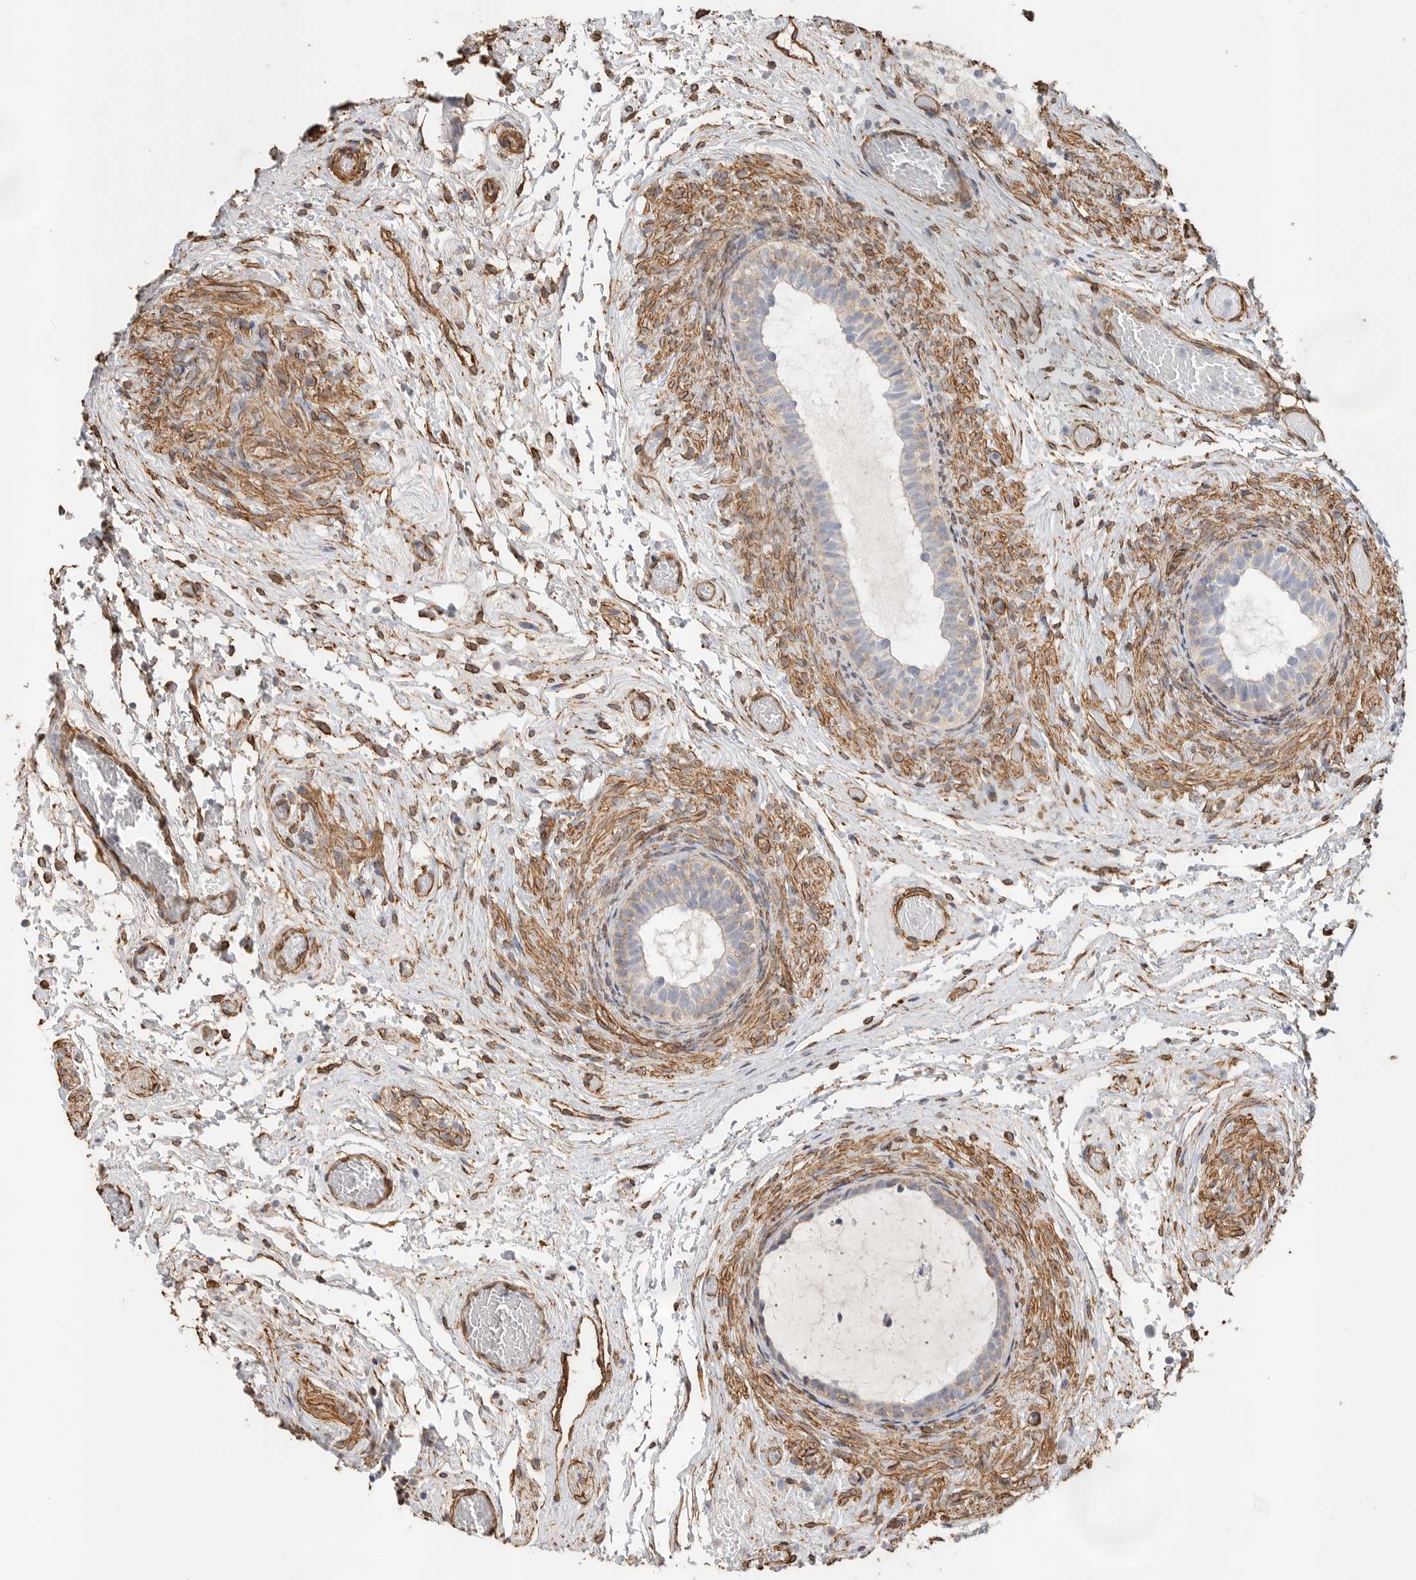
{"staining": {"intensity": "weak", "quantity": ">75%", "location": "cytoplasmic/membranous"}, "tissue": "epididymis", "cell_type": "Glandular cells", "image_type": "normal", "snomed": [{"axis": "morphology", "description": "Normal tissue, NOS"}, {"axis": "topography", "description": "Epididymis"}], "caption": "The micrograph displays staining of unremarkable epididymis, revealing weak cytoplasmic/membranous protein expression (brown color) within glandular cells.", "gene": "JMJD4", "patient": {"sex": "male", "age": 5}}